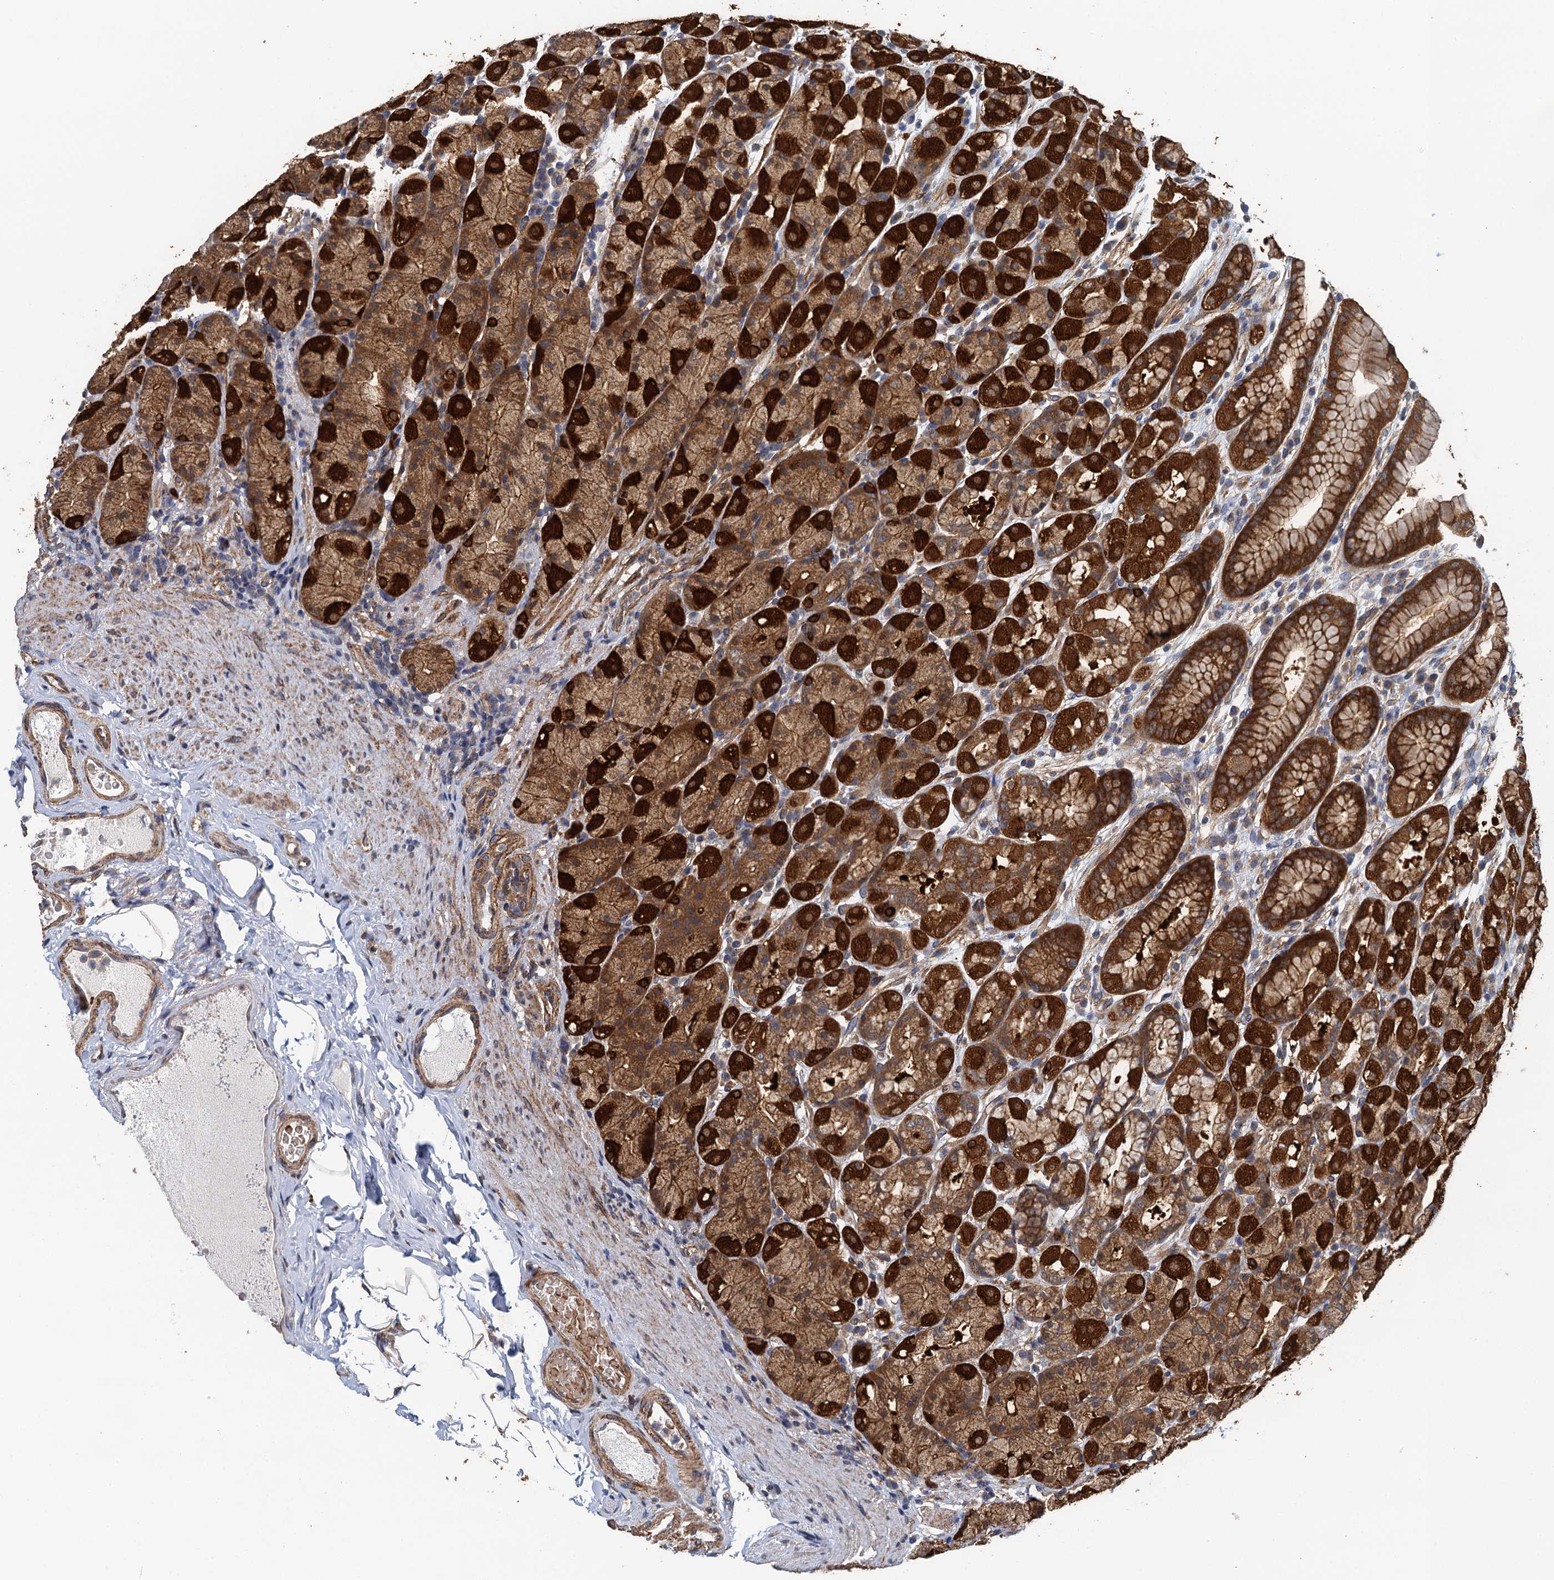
{"staining": {"intensity": "strong", "quantity": ">75%", "location": "cytoplasmic/membranous"}, "tissue": "stomach", "cell_type": "Glandular cells", "image_type": "normal", "snomed": [{"axis": "morphology", "description": "Normal tissue, NOS"}, {"axis": "topography", "description": "Stomach, upper"}], "caption": "A brown stain shows strong cytoplasmic/membranous staining of a protein in glandular cells of benign human stomach.", "gene": "RSAD2", "patient": {"sex": "male", "age": 68}}